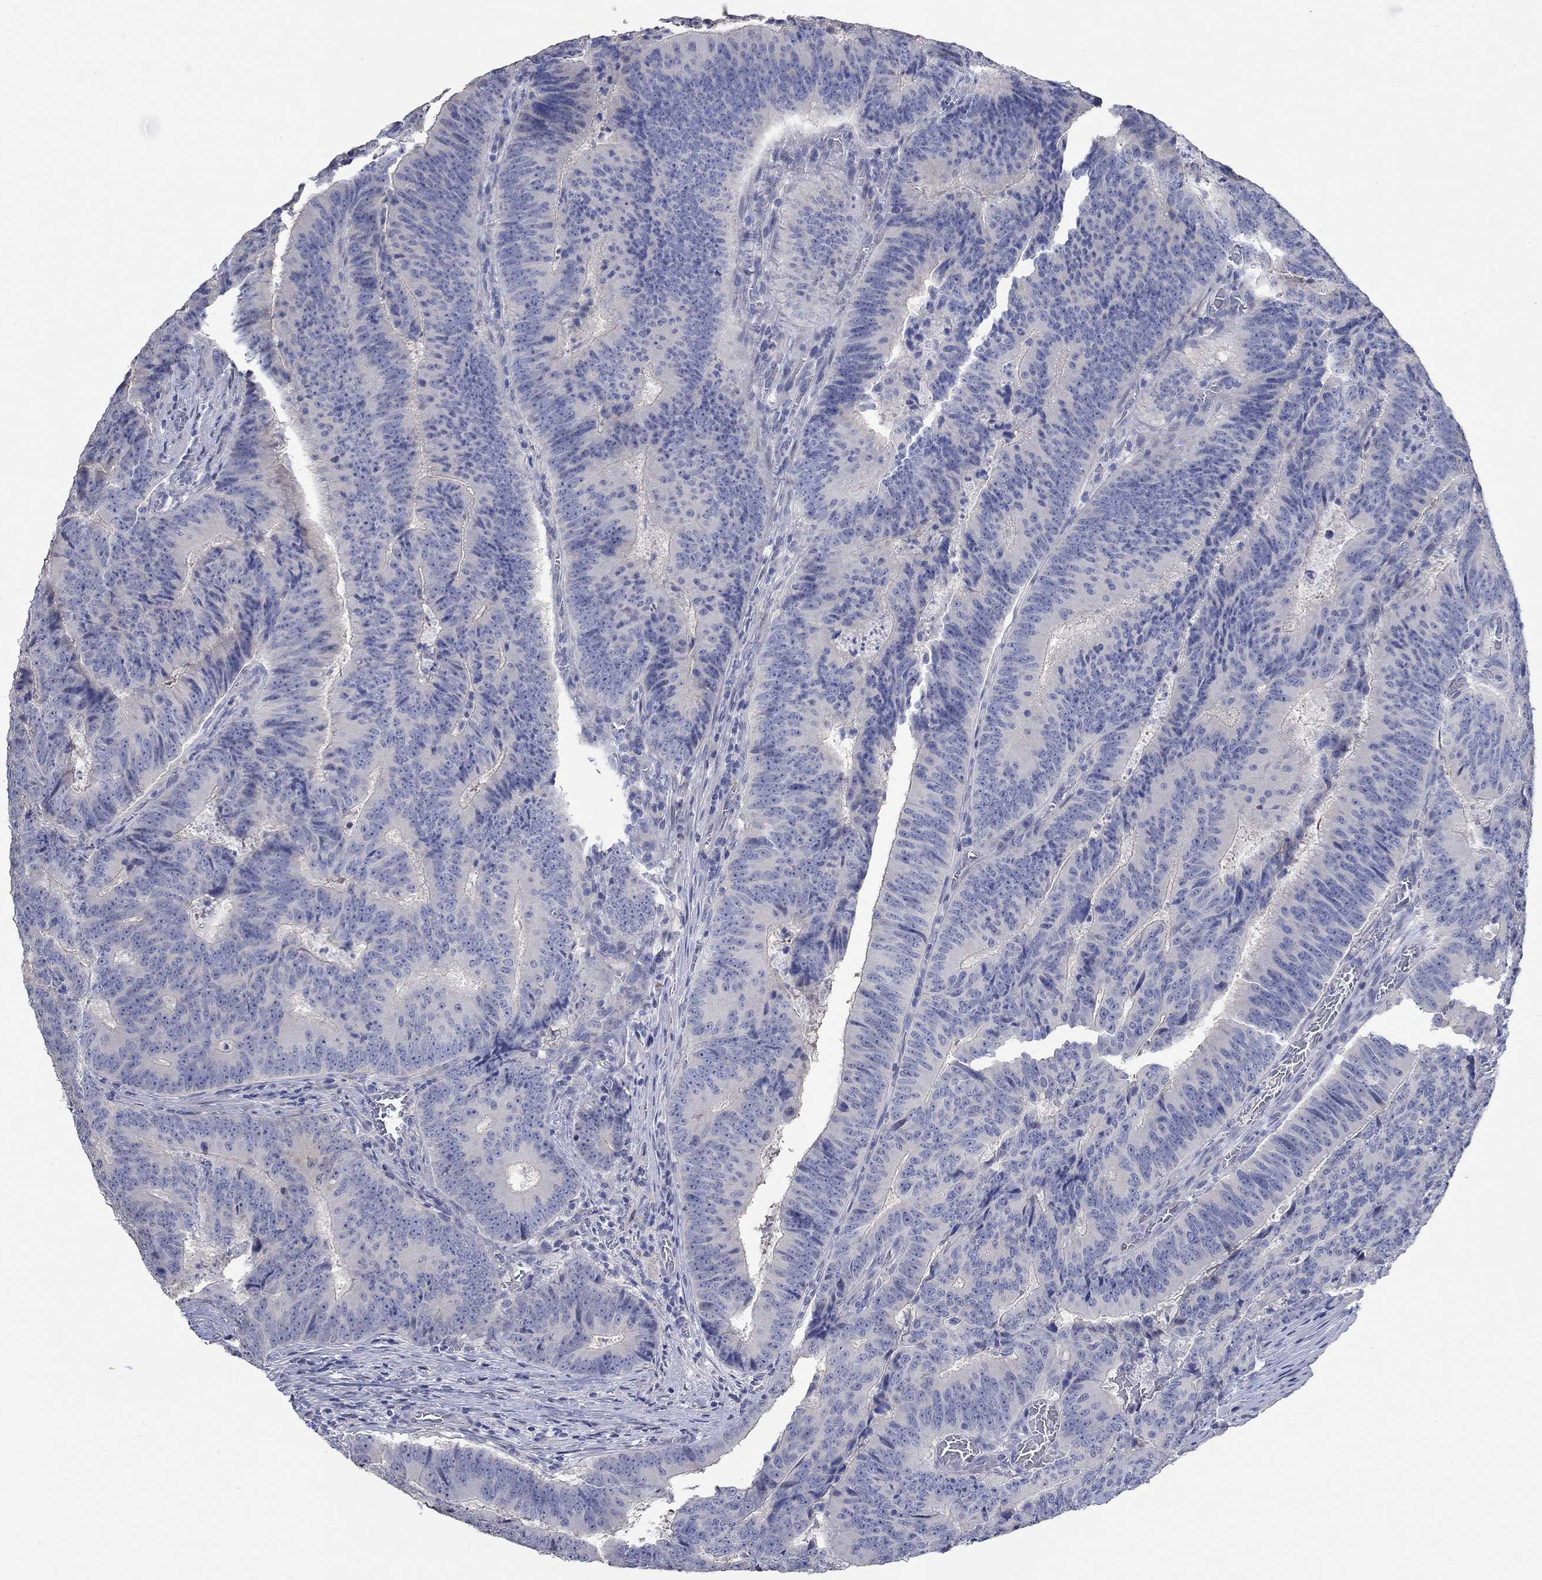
{"staining": {"intensity": "negative", "quantity": "none", "location": "none"}, "tissue": "colorectal cancer", "cell_type": "Tumor cells", "image_type": "cancer", "snomed": [{"axis": "morphology", "description": "Adenocarcinoma, NOS"}, {"axis": "topography", "description": "Colon"}], "caption": "Human colorectal cancer stained for a protein using immunohistochemistry (IHC) exhibits no staining in tumor cells.", "gene": "PNMA5", "patient": {"sex": "female", "age": 82}}